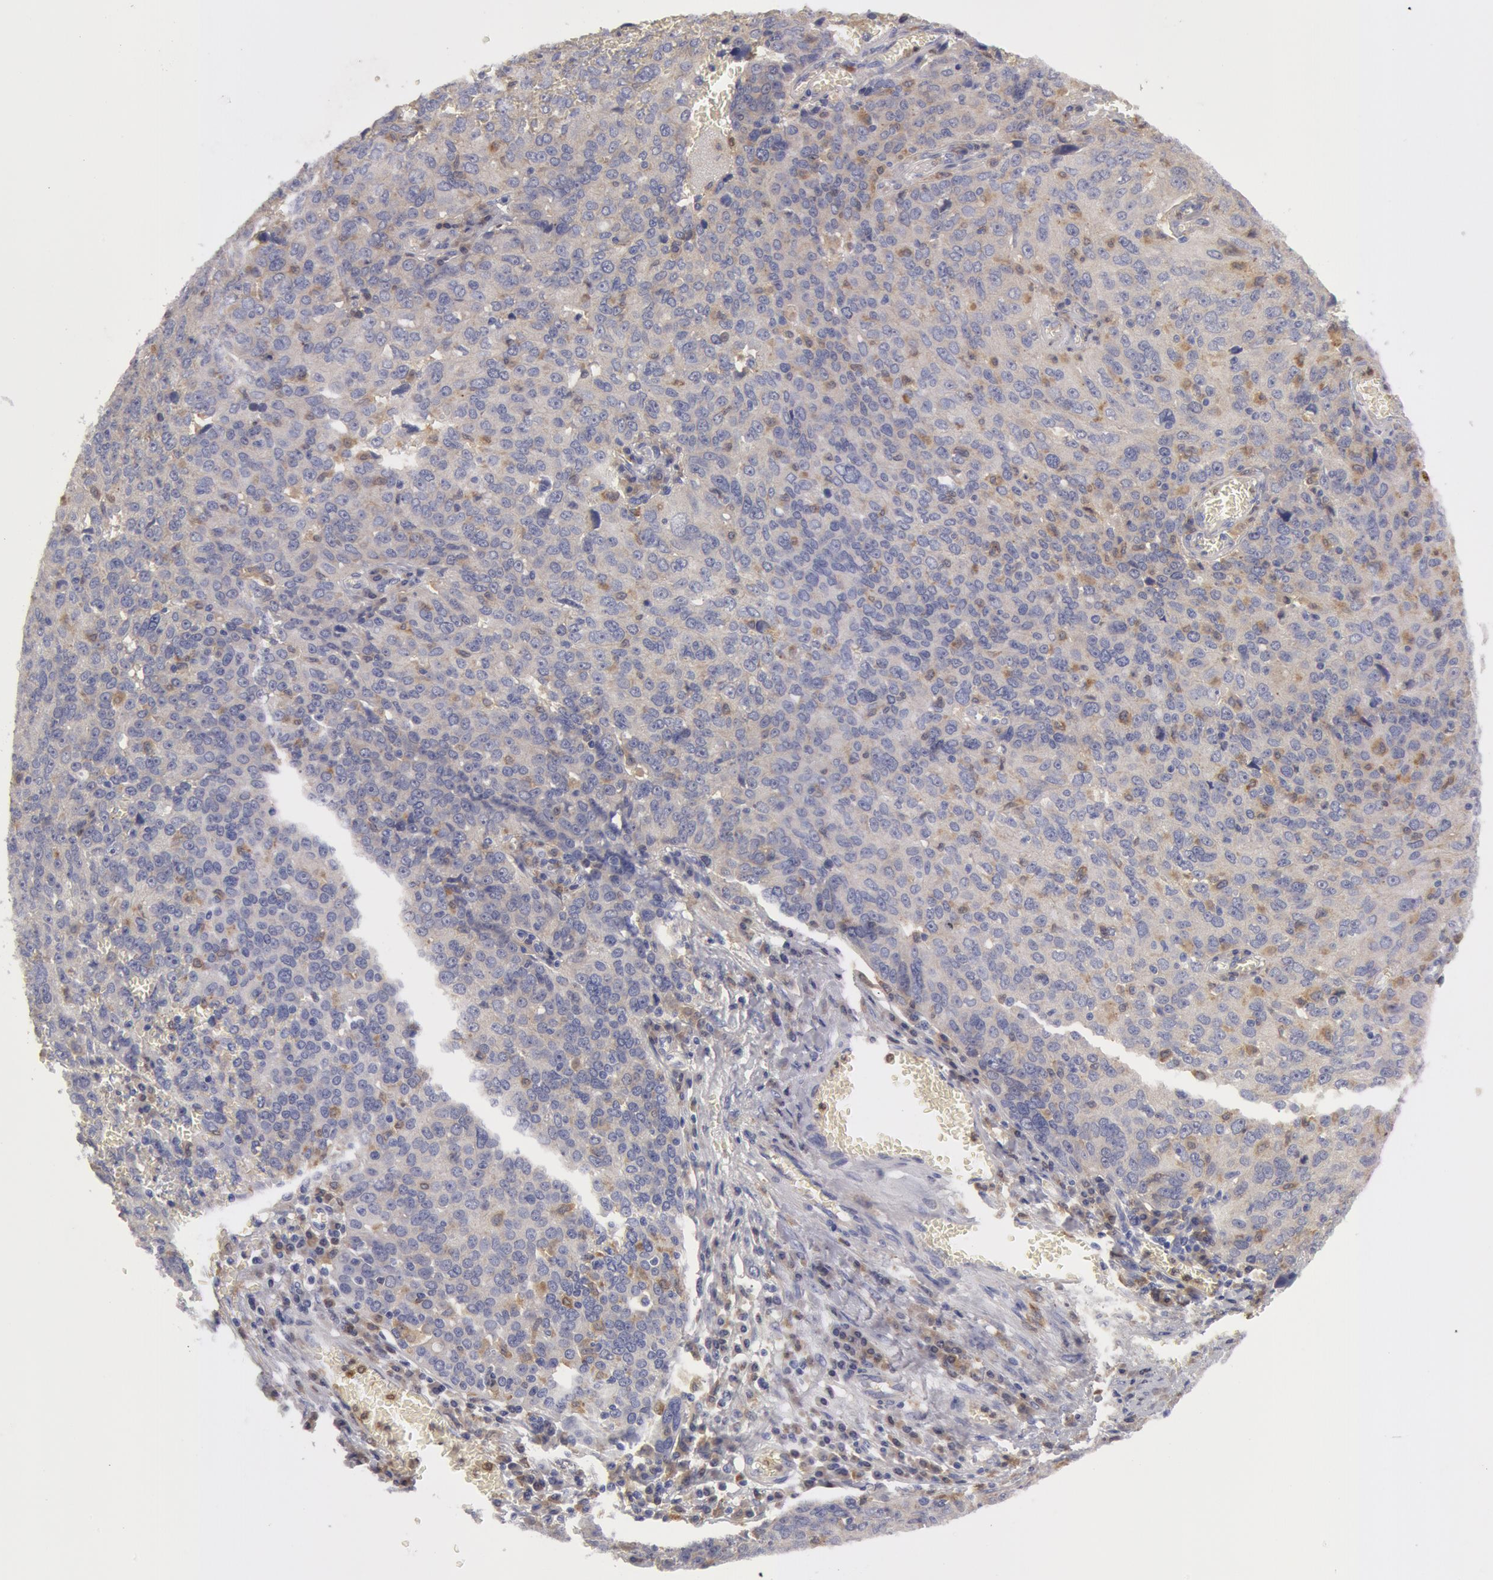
{"staining": {"intensity": "weak", "quantity": ">75%", "location": "cytoplasmic/membranous"}, "tissue": "ovarian cancer", "cell_type": "Tumor cells", "image_type": "cancer", "snomed": [{"axis": "morphology", "description": "Carcinoma, endometroid"}, {"axis": "topography", "description": "Ovary"}], "caption": "Immunohistochemistry of endometroid carcinoma (ovarian) exhibits low levels of weak cytoplasmic/membranous positivity in about >75% of tumor cells.", "gene": "SYK", "patient": {"sex": "female", "age": 75}}